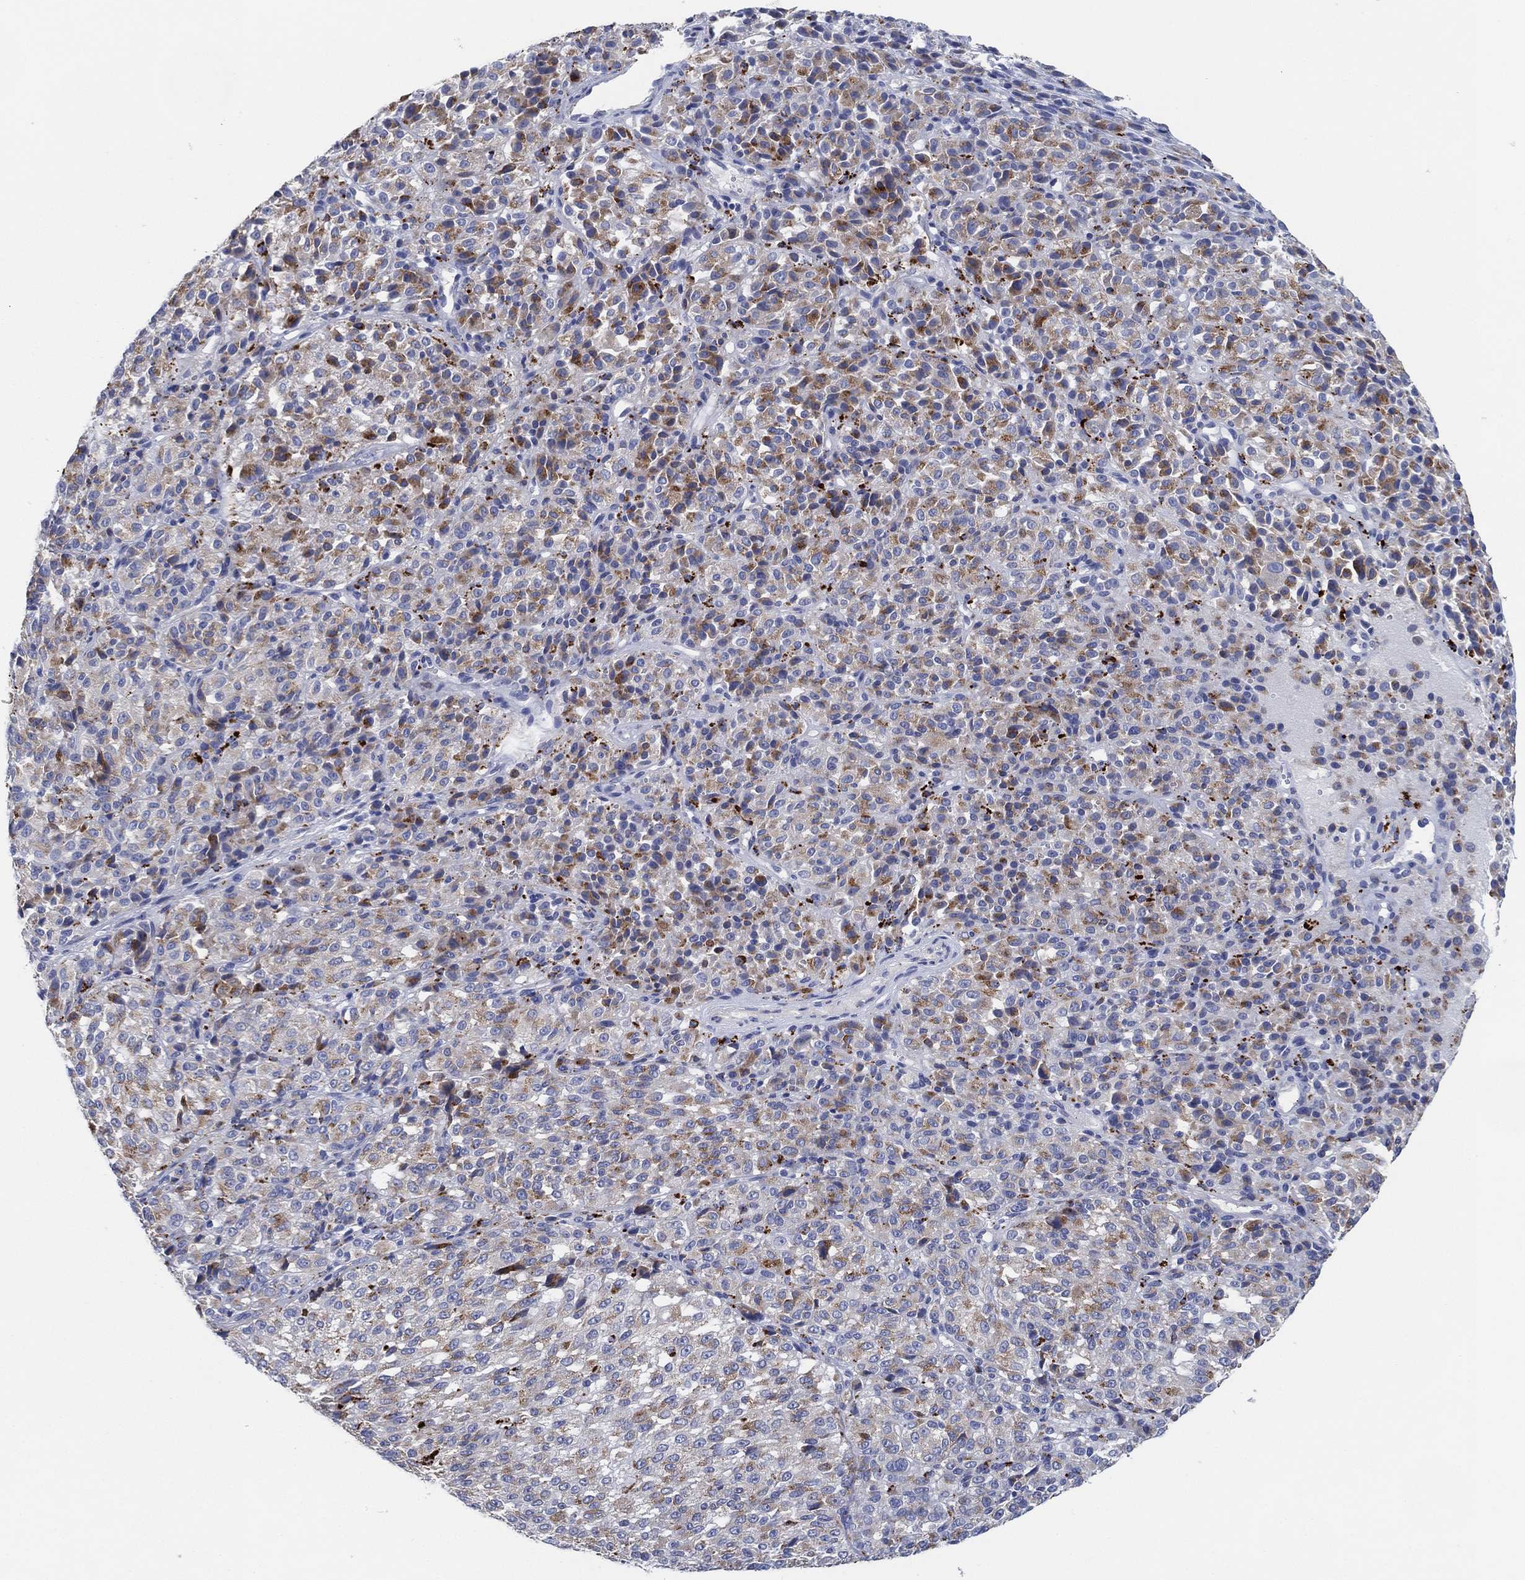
{"staining": {"intensity": "moderate", "quantity": ">75%", "location": "cytoplasmic/membranous"}, "tissue": "melanoma", "cell_type": "Tumor cells", "image_type": "cancer", "snomed": [{"axis": "morphology", "description": "Malignant melanoma, Metastatic site"}, {"axis": "topography", "description": "Brain"}], "caption": "Immunohistochemical staining of human melanoma demonstrates moderate cytoplasmic/membranous protein staining in approximately >75% of tumor cells.", "gene": "GALNS", "patient": {"sex": "female", "age": 56}}